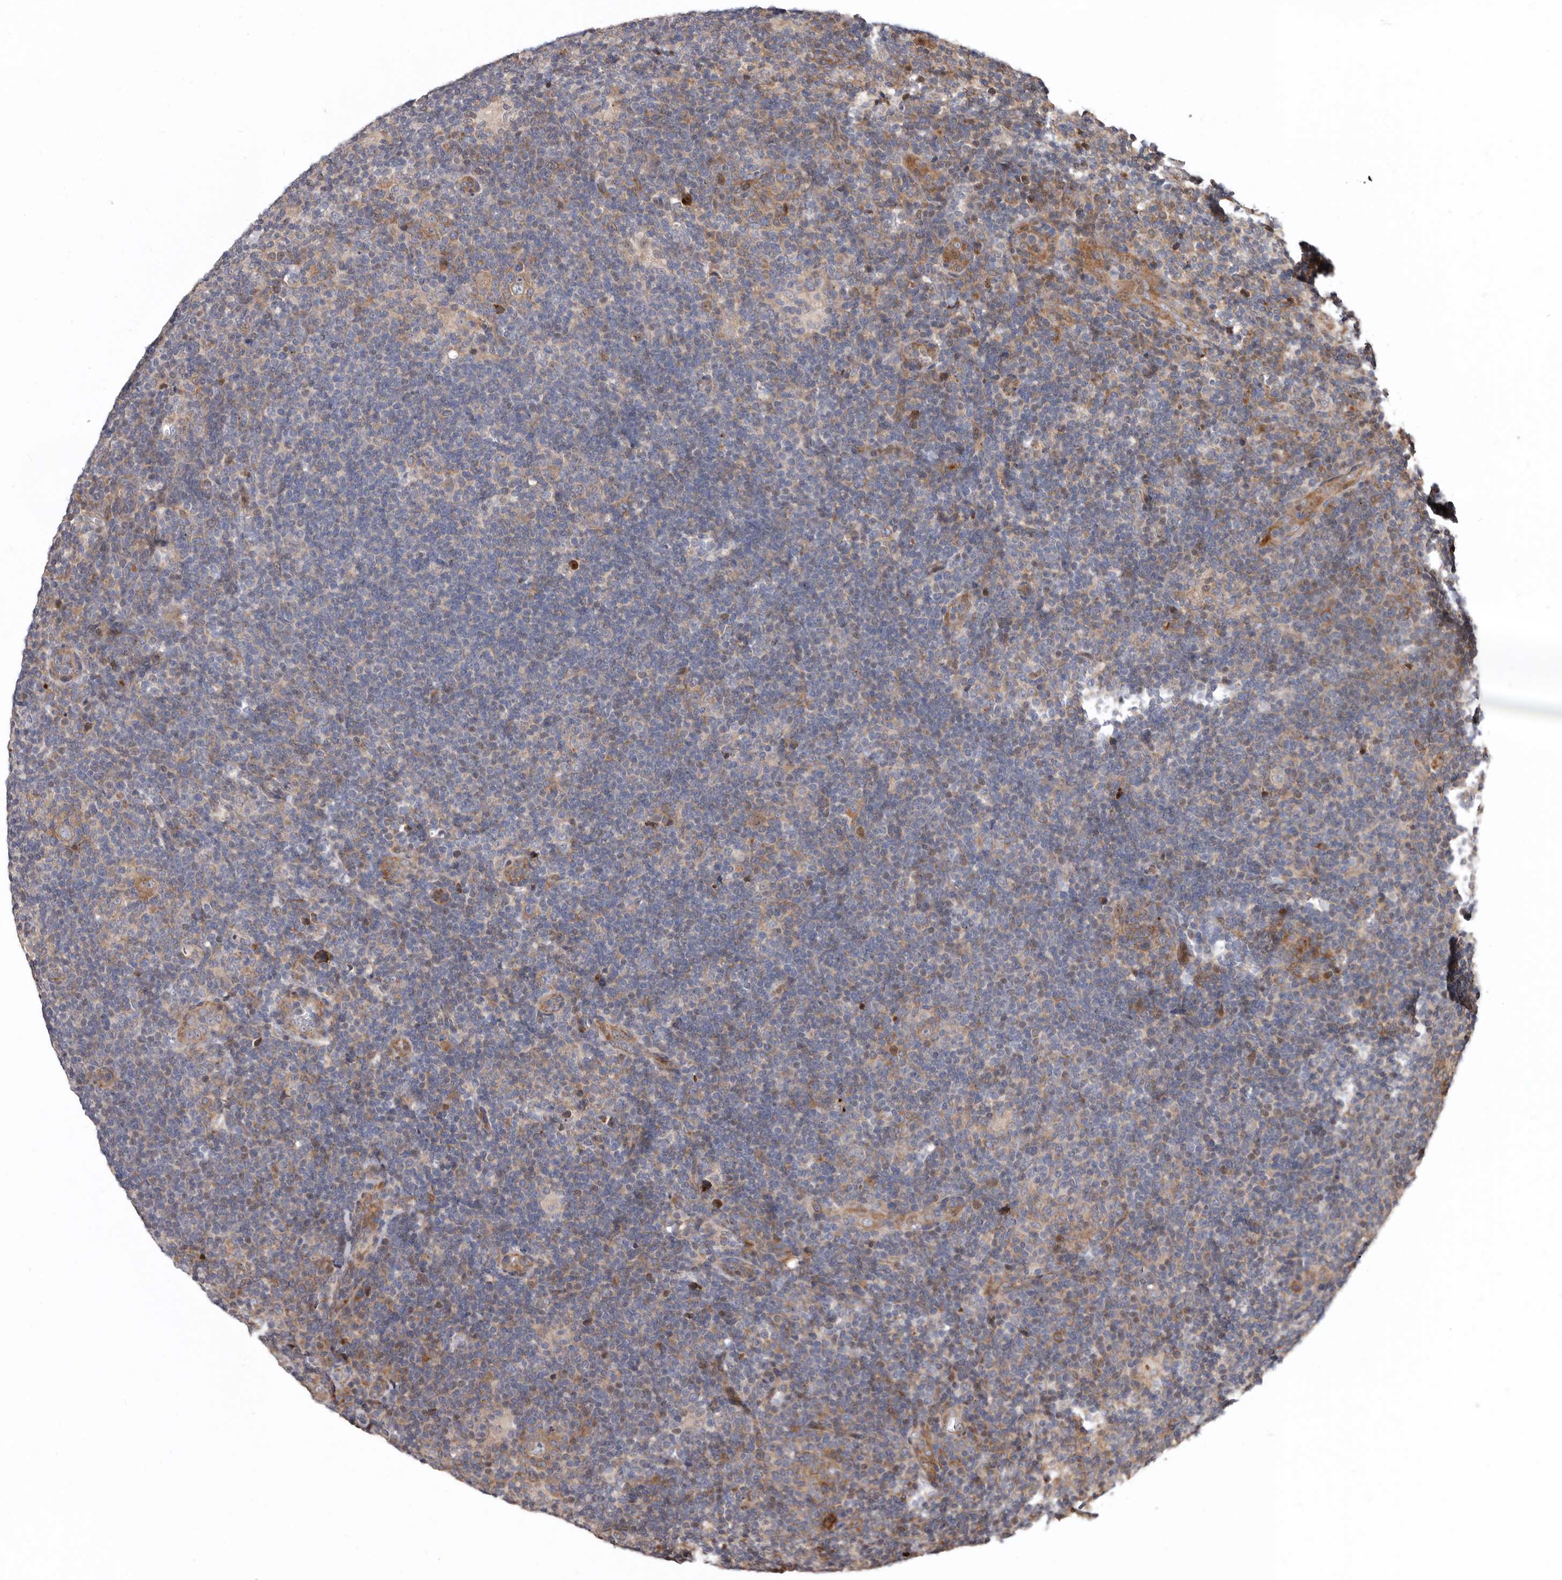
{"staining": {"intensity": "weak", "quantity": ">75%", "location": "cytoplasmic/membranous"}, "tissue": "lymphoma", "cell_type": "Tumor cells", "image_type": "cancer", "snomed": [{"axis": "morphology", "description": "Hodgkin's disease, NOS"}, {"axis": "topography", "description": "Lymph node"}], "caption": "Brown immunohistochemical staining in Hodgkin's disease shows weak cytoplasmic/membranous staining in approximately >75% of tumor cells.", "gene": "WEE2", "patient": {"sex": "female", "age": 57}}